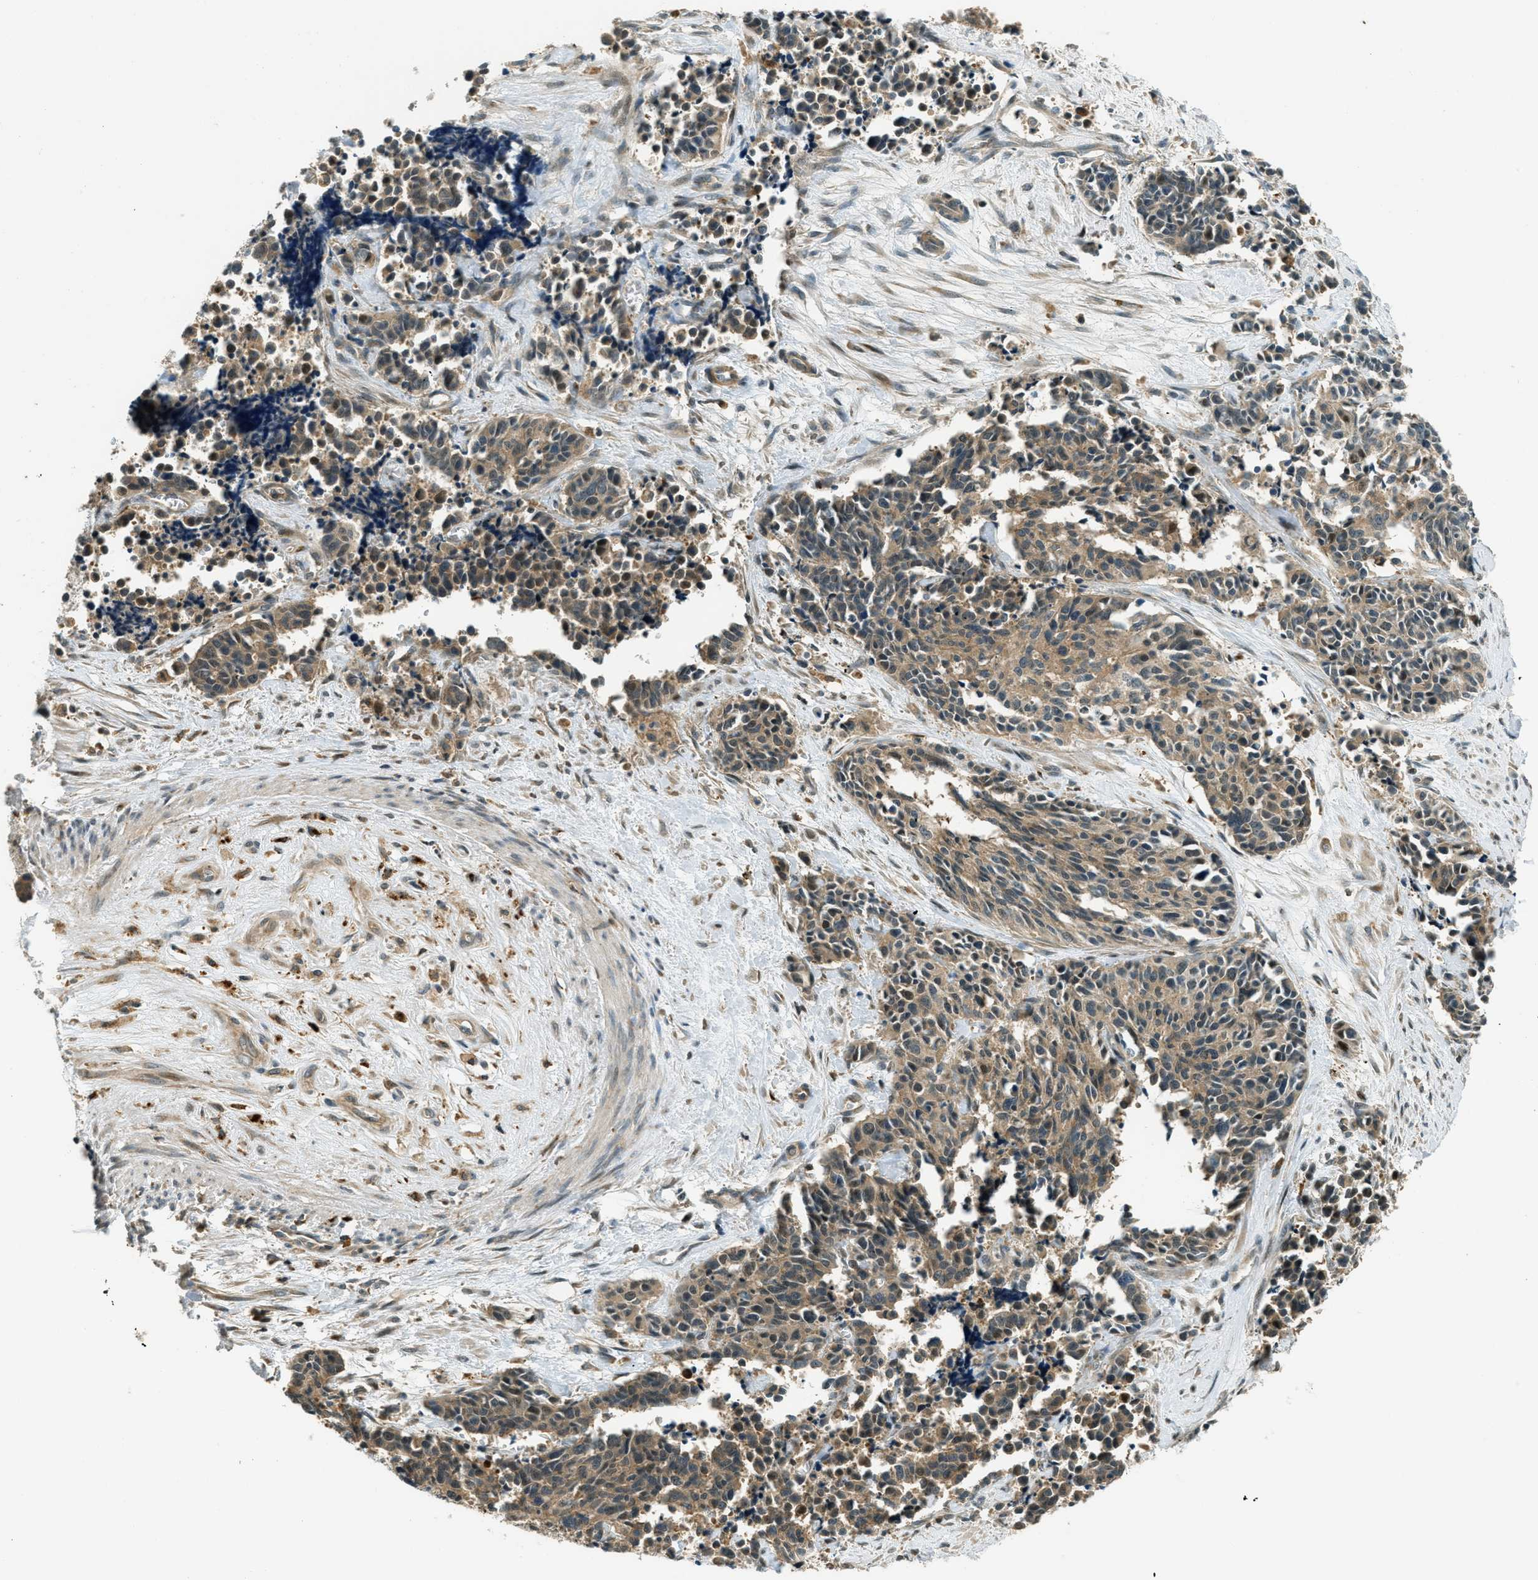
{"staining": {"intensity": "moderate", "quantity": ">75%", "location": "cytoplasmic/membranous"}, "tissue": "cervical cancer", "cell_type": "Tumor cells", "image_type": "cancer", "snomed": [{"axis": "morphology", "description": "Squamous cell carcinoma, NOS"}, {"axis": "topography", "description": "Cervix"}], "caption": "Cervical squamous cell carcinoma stained for a protein (brown) demonstrates moderate cytoplasmic/membranous positive positivity in about >75% of tumor cells.", "gene": "PTPN23", "patient": {"sex": "female", "age": 35}}